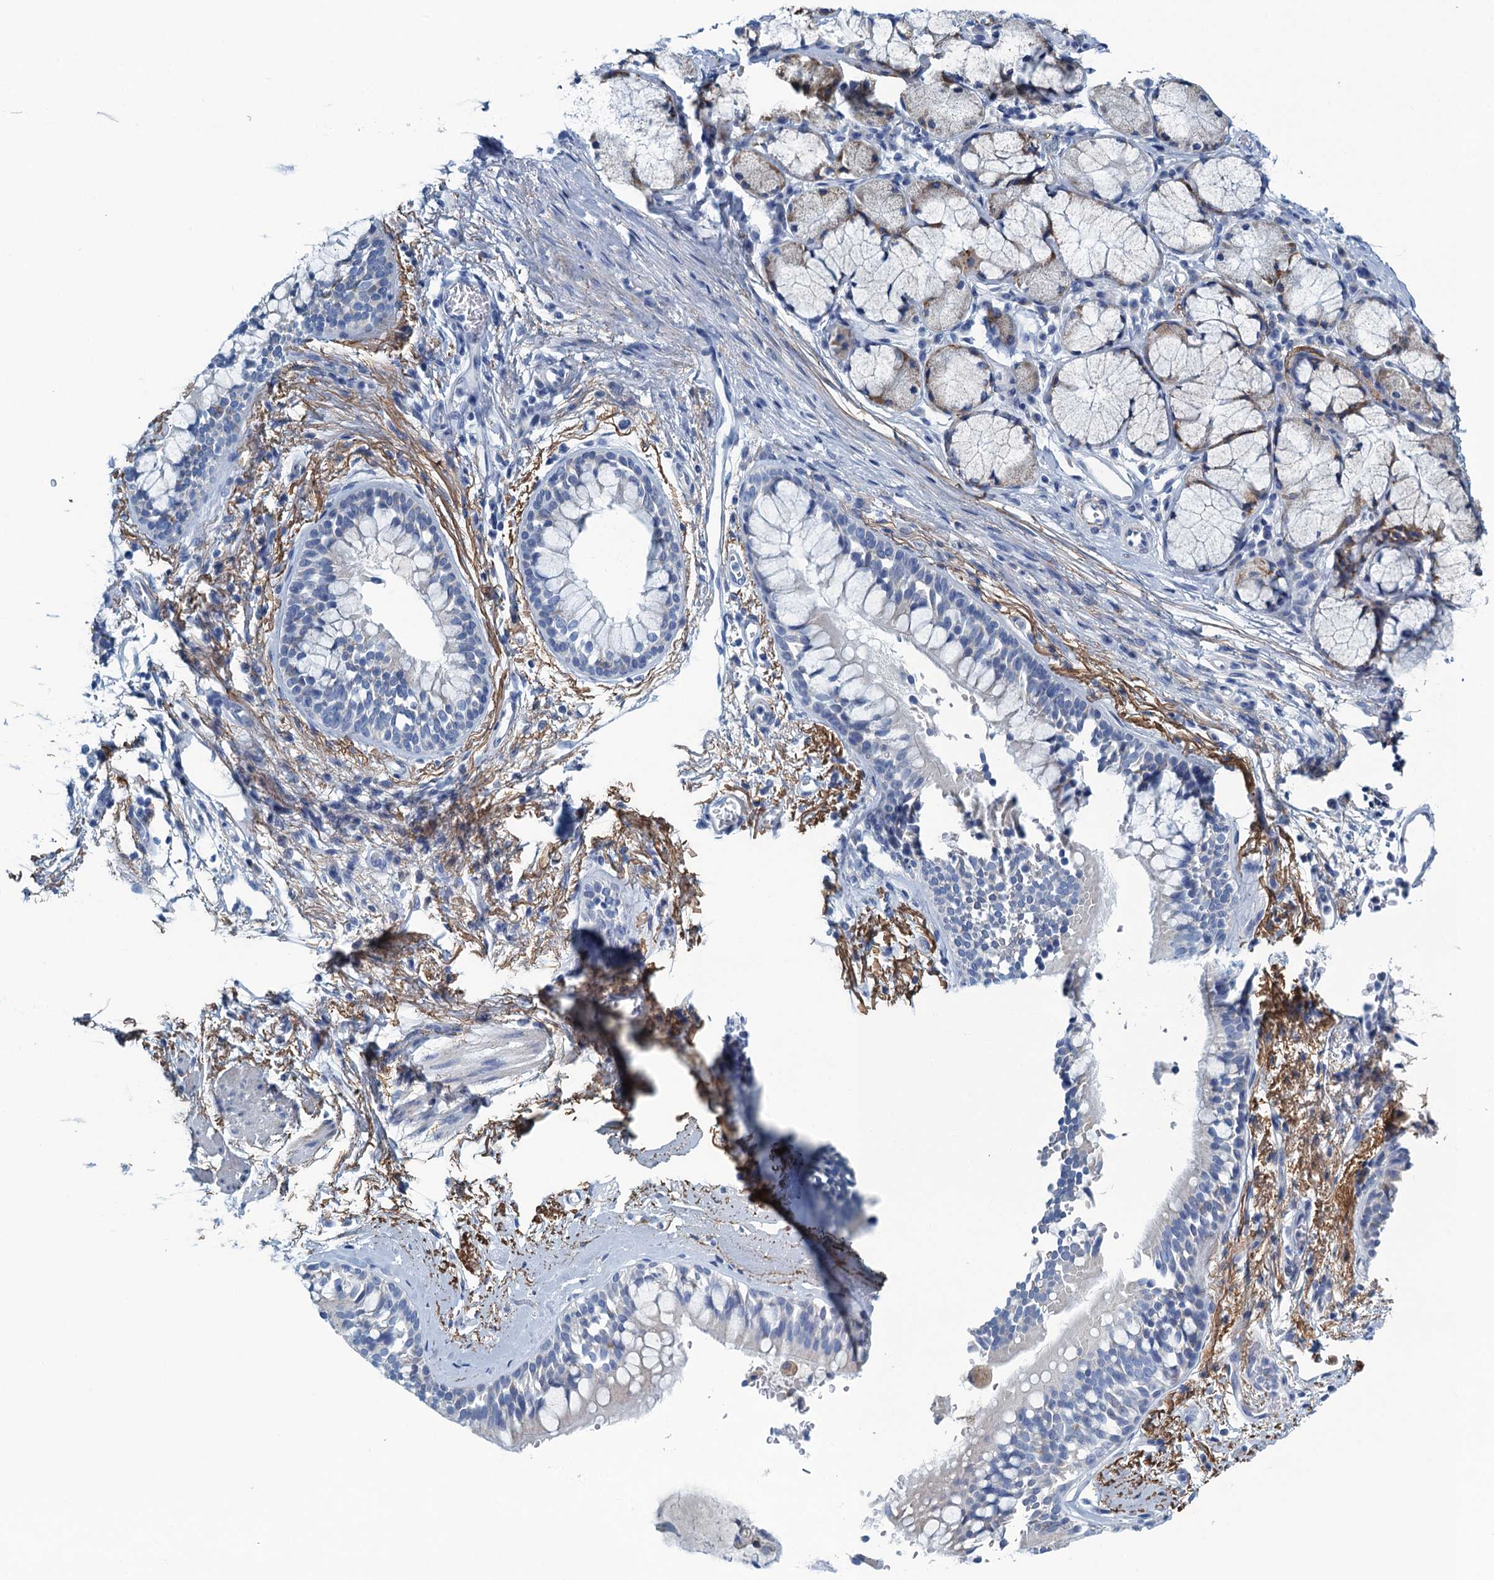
{"staining": {"intensity": "negative", "quantity": "none", "location": "none"}, "tissue": "bronchus", "cell_type": "Respiratory epithelial cells", "image_type": "normal", "snomed": [{"axis": "morphology", "description": "Normal tissue, NOS"}, {"axis": "morphology", "description": "Inflammation, NOS"}, {"axis": "topography", "description": "Cartilage tissue"}, {"axis": "topography", "description": "Bronchus"}, {"axis": "topography", "description": "Lung"}], "caption": "The photomicrograph demonstrates no staining of respiratory epithelial cells in benign bronchus.", "gene": "C10orf88", "patient": {"sex": "female", "age": 64}}